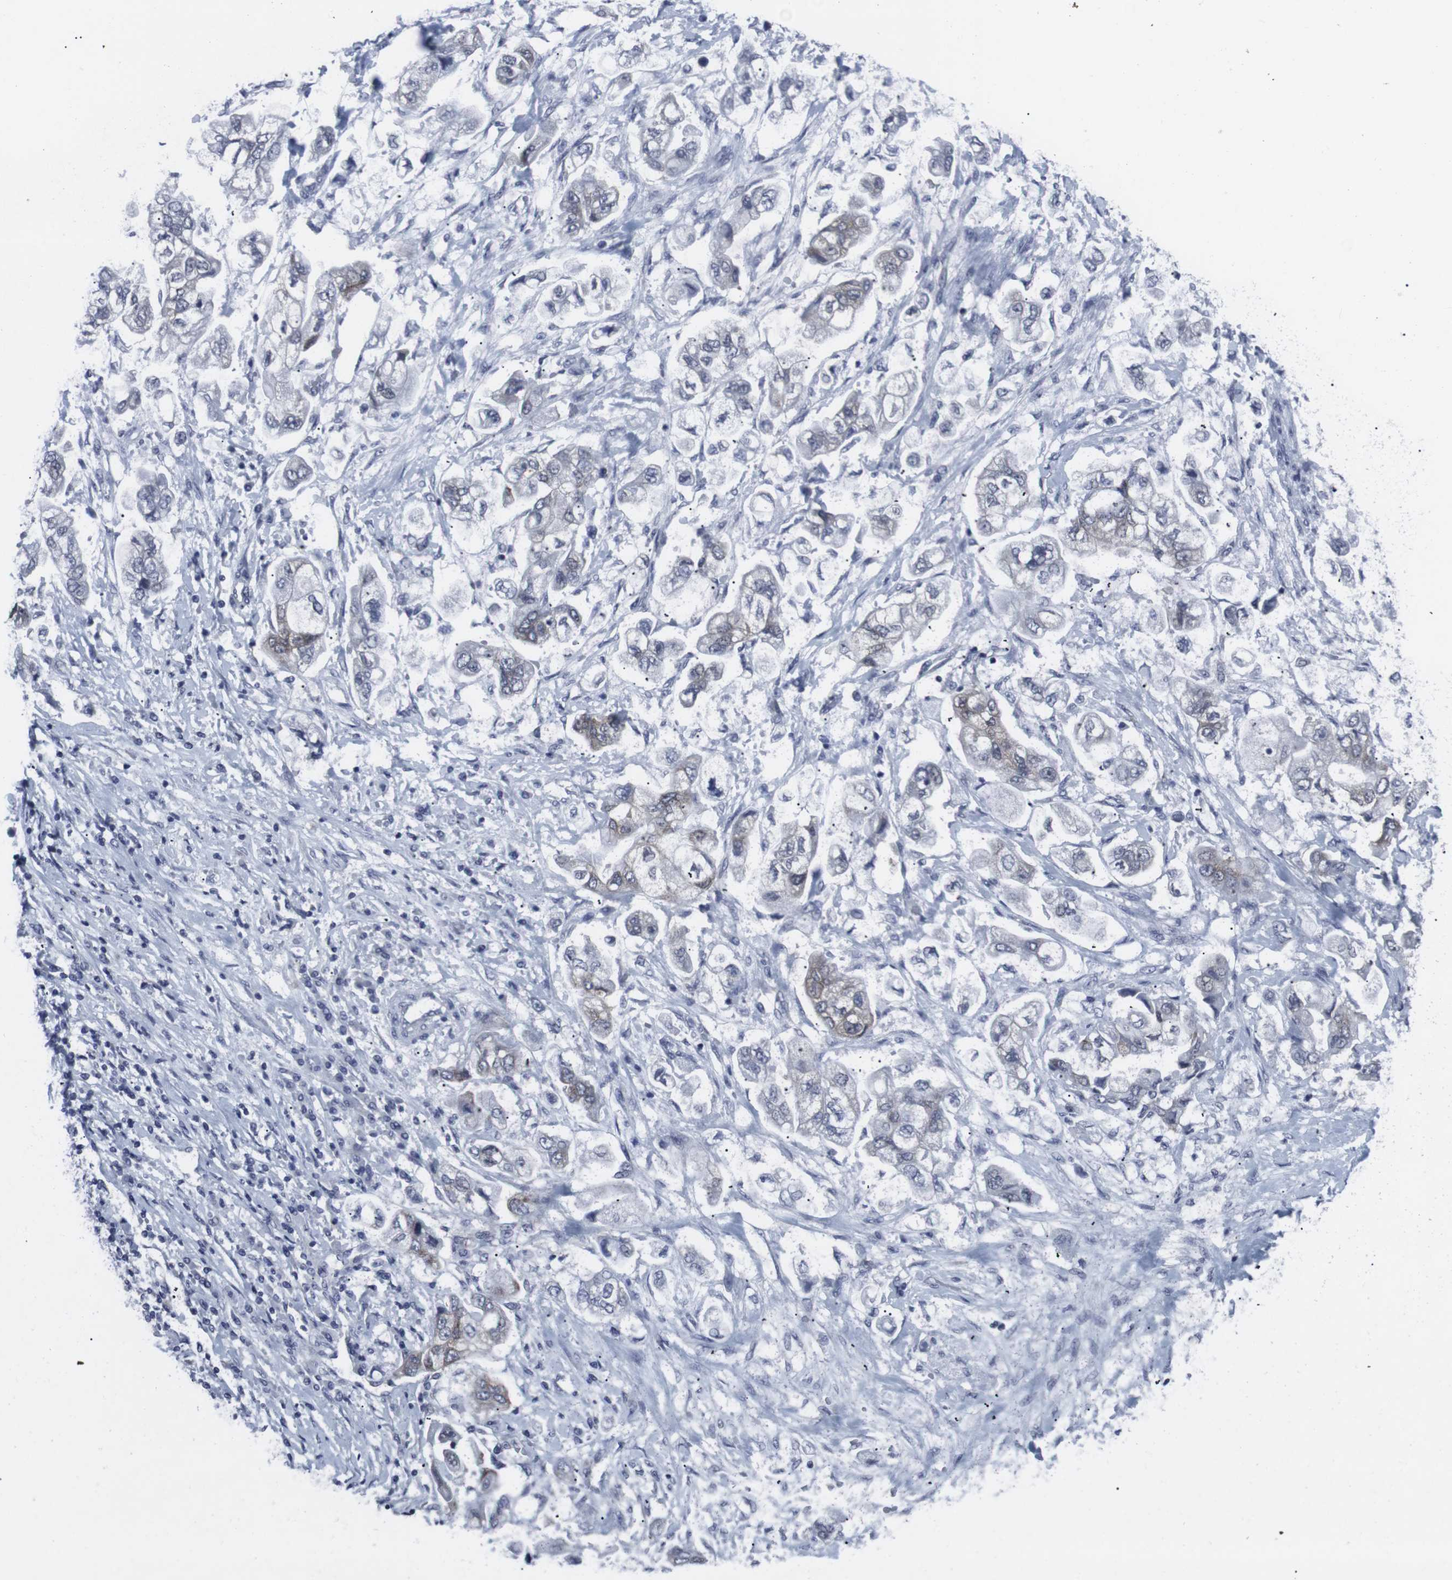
{"staining": {"intensity": "moderate", "quantity": "<25%", "location": "cytoplasmic/membranous"}, "tissue": "stomach cancer", "cell_type": "Tumor cells", "image_type": "cancer", "snomed": [{"axis": "morphology", "description": "Adenocarcinoma, NOS"}, {"axis": "topography", "description": "Stomach"}], "caption": "About <25% of tumor cells in stomach cancer (adenocarcinoma) demonstrate moderate cytoplasmic/membranous protein expression as visualized by brown immunohistochemical staining.", "gene": "GEMIN2", "patient": {"sex": "male", "age": 62}}